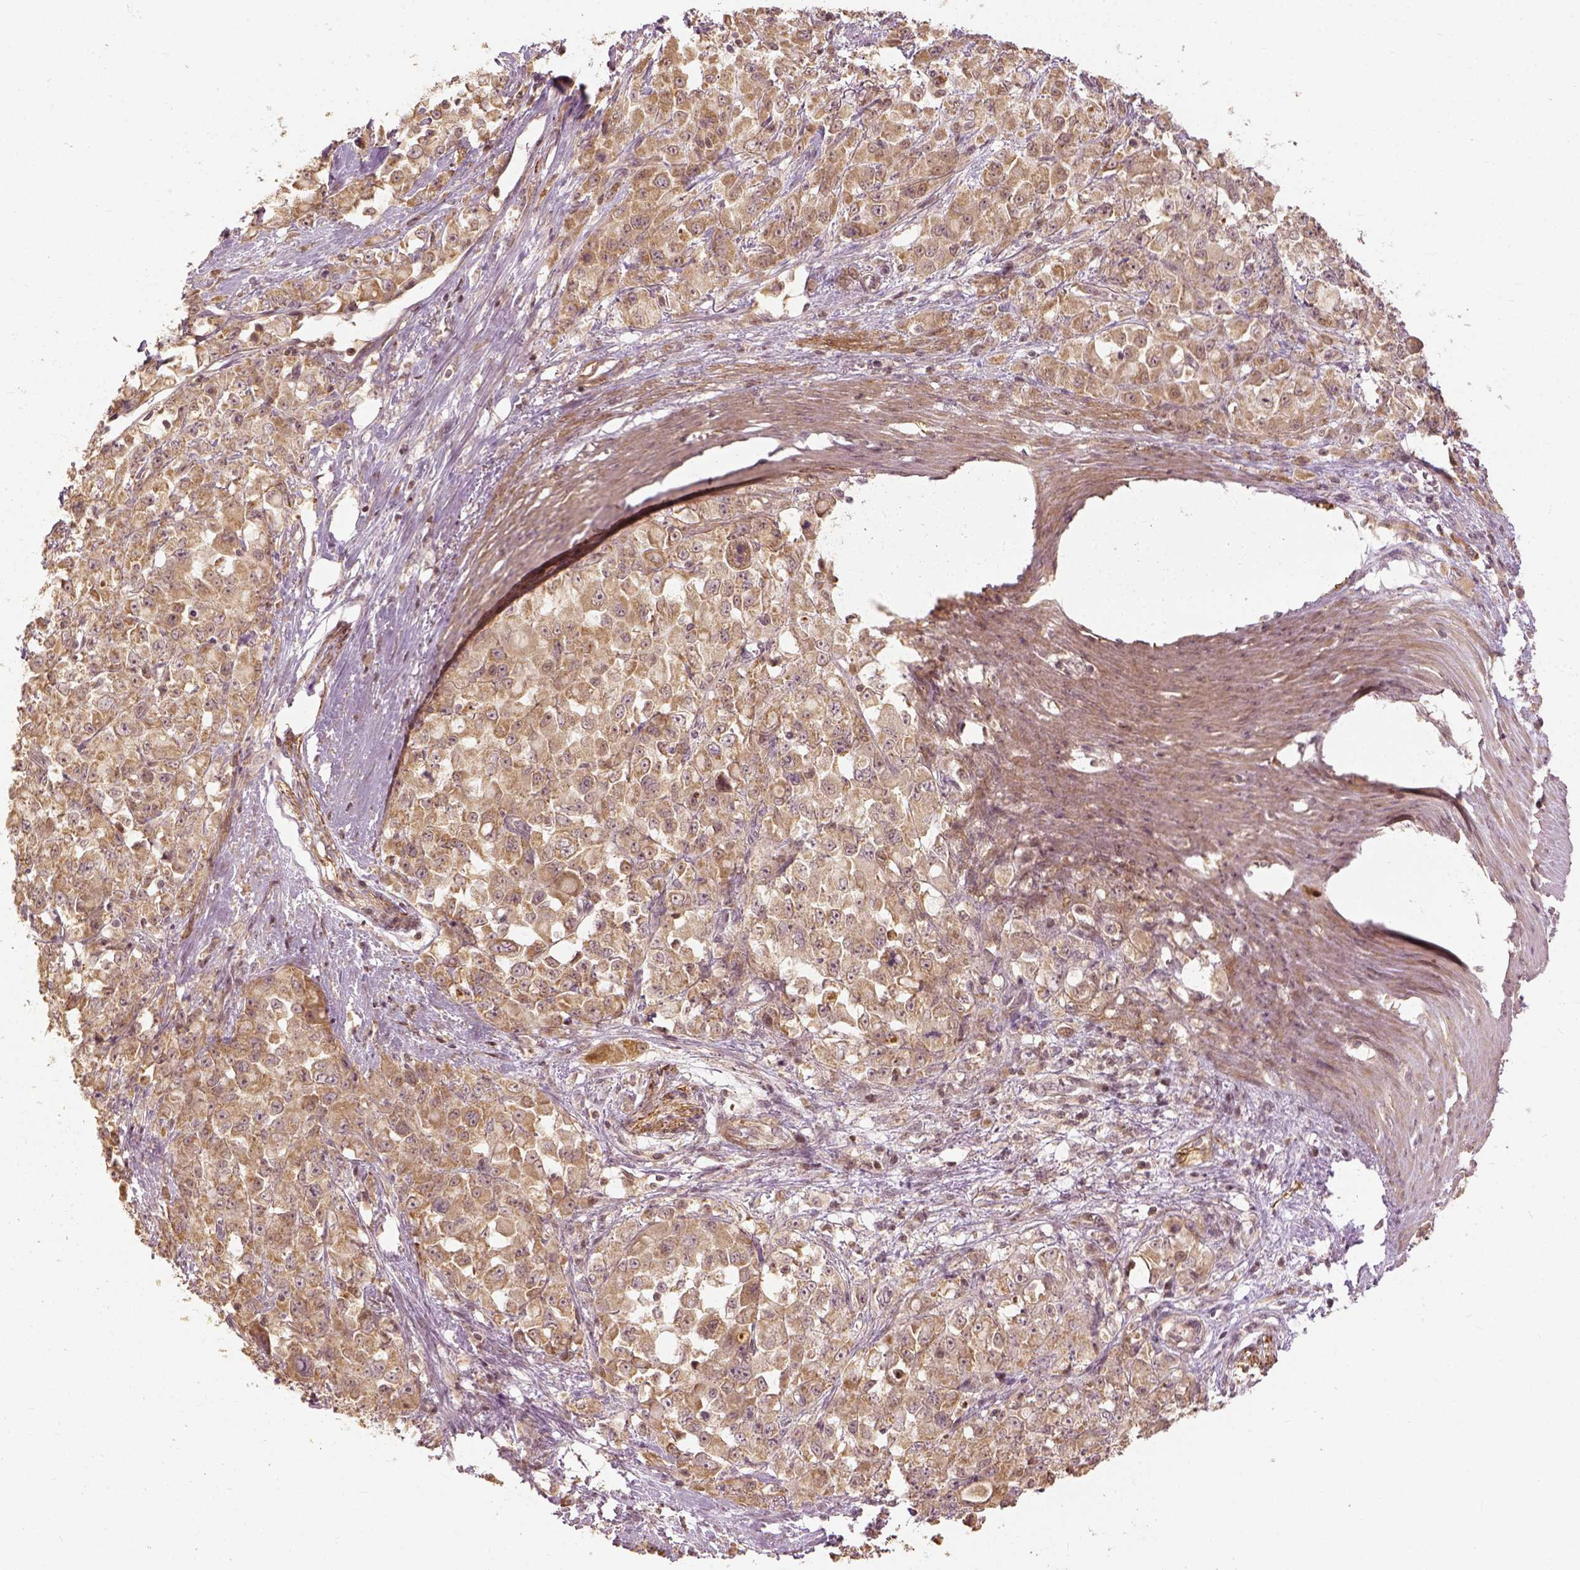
{"staining": {"intensity": "moderate", "quantity": ">75%", "location": "cytoplasmic/membranous"}, "tissue": "stomach cancer", "cell_type": "Tumor cells", "image_type": "cancer", "snomed": [{"axis": "morphology", "description": "Adenocarcinoma, NOS"}, {"axis": "topography", "description": "Stomach"}], "caption": "An immunohistochemistry photomicrograph of tumor tissue is shown. Protein staining in brown highlights moderate cytoplasmic/membranous positivity in stomach adenocarcinoma within tumor cells.", "gene": "VEGFA", "patient": {"sex": "female", "age": 76}}